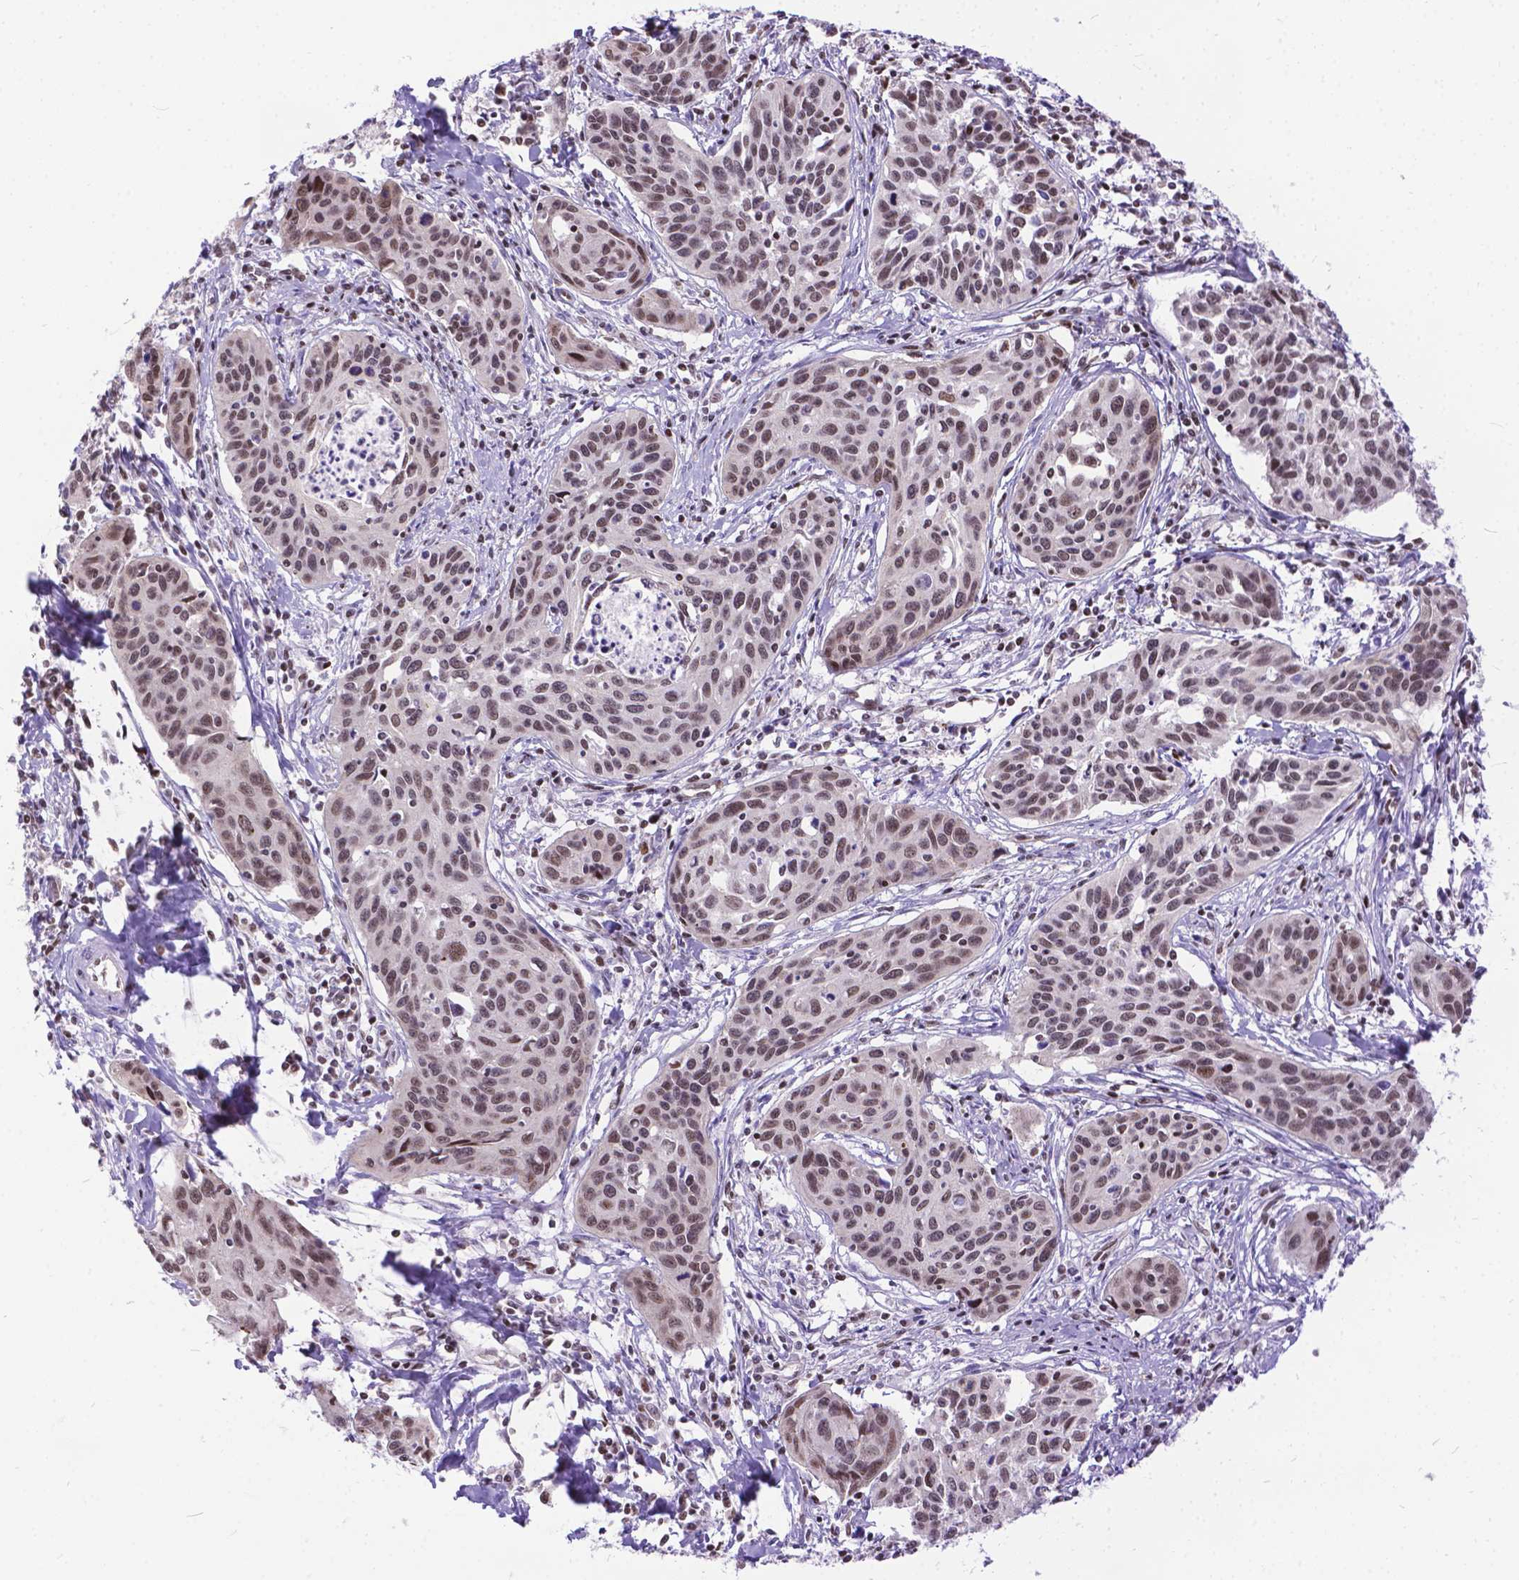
{"staining": {"intensity": "weak", "quantity": ">75%", "location": "cytoplasmic/membranous,nuclear"}, "tissue": "cervical cancer", "cell_type": "Tumor cells", "image_type": "cancer", "snomed": [{"axis": "morphology", "description": "Squamous cell carcinoma, NOS"}, {"axis": "topography", "description": "Cervix"}], "caption": "Human cervical cancer stained with a brown dye shows weak cytoplasmic/membranous and nuclear positive expression in approximately >75% of tumor cells.", "gene": "FAM124B", "patient": {"sex": "female", "age": 31}}